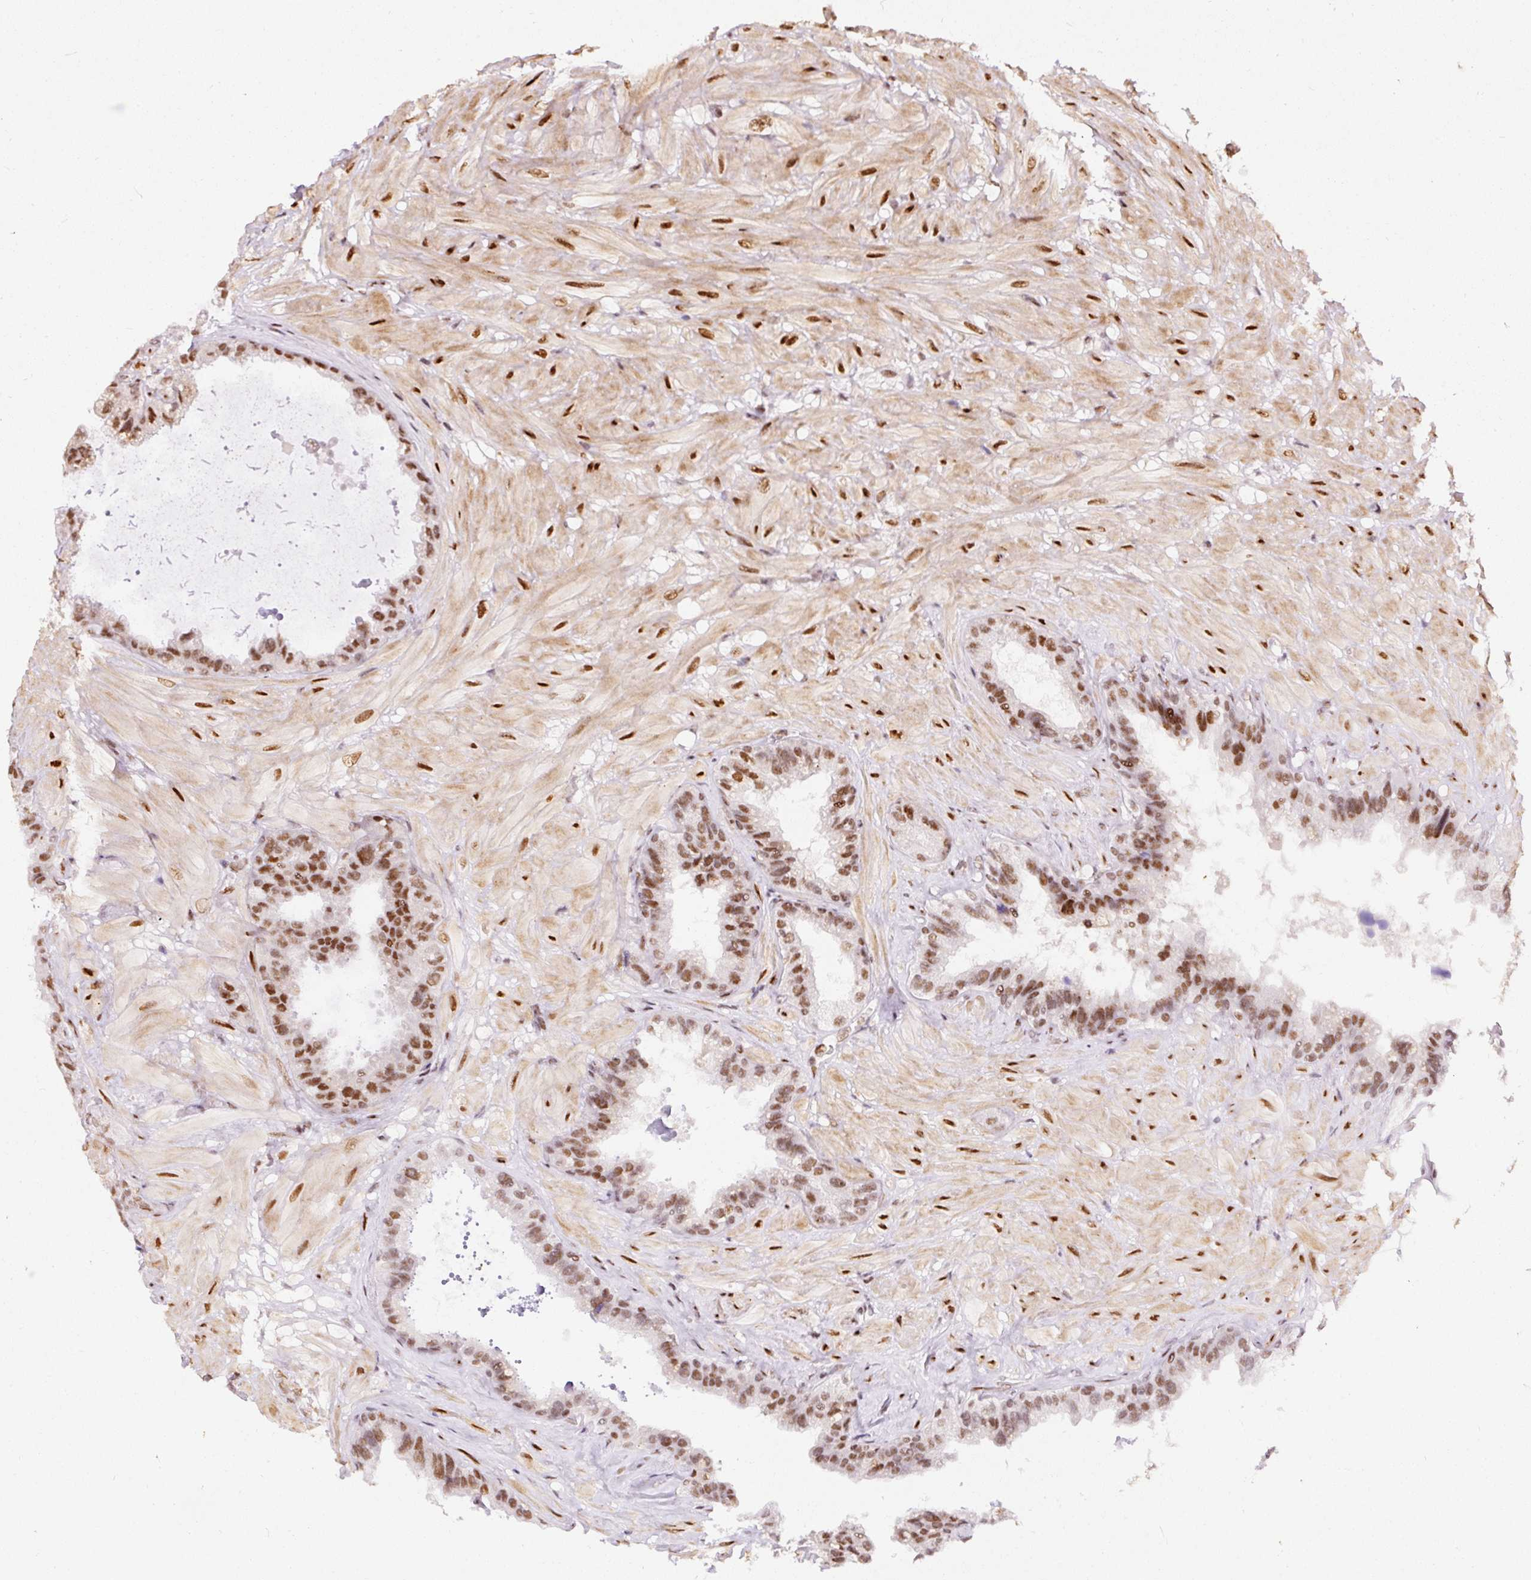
{"staining": {"intensity": "strong", "quantity": ">75%", "location": "nuclear"}, "tissue": "seminal vesicle", "cell_type": "Glandular cells", "image_type": "normal", "snomed": [{"axis": "morphology", "description": "Normal tissue, NOS"}, {"axis": "topography", "description": "Seminal veicle"}, {"axis": "topography", "description": "Peripheral nerve tissue"}], "caption": "Glandular cells exhibit high levels of strong nuclear staining in approximately >75% of cells in unremarkable human seminal vesicle. (Brightfield microscopy of DAB IHC at high magnification).", "gene": "HNRNPC", "patient": {"sex": "male", "age": 76}}